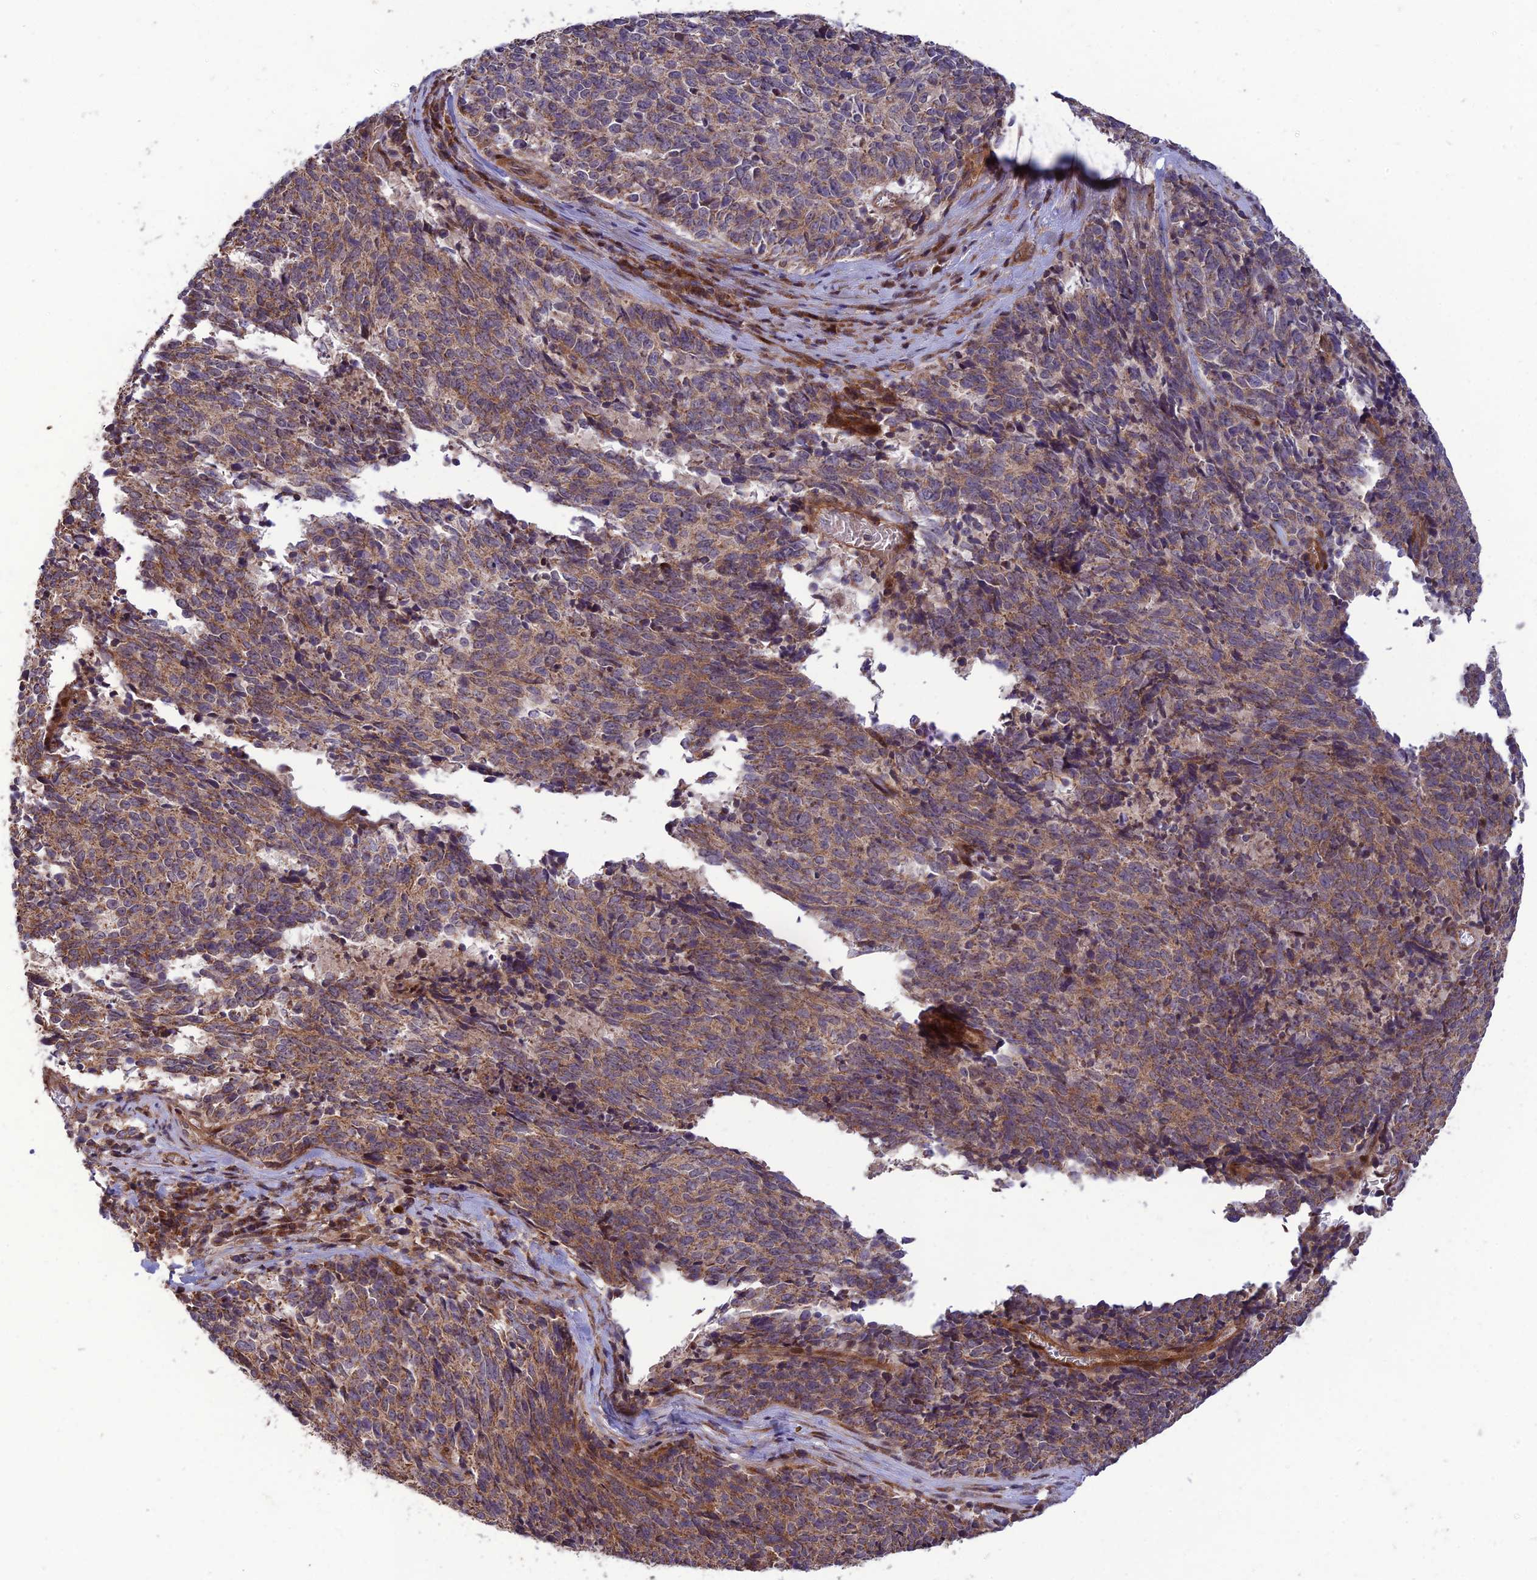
{"staining": {"intensity": "moderate", "quantity": ">75%", "location": "cytoplasmic/membranous"}, "tissue": "cervical cancer", "cell_type": "Tumor cells", "image_type": "cancer", "snomed": [{"axis": "morphology", "description": "Squamous cell carcinoma, NOS"}, {"axis": "topography", "description": "Cervix"}], "caption": "Human cervical cancer stained with a protein marker exhibits moderate staining in tumor cells.", "gene": "PLEKHG2", "patient": {"sex": "female", "age": 29}}